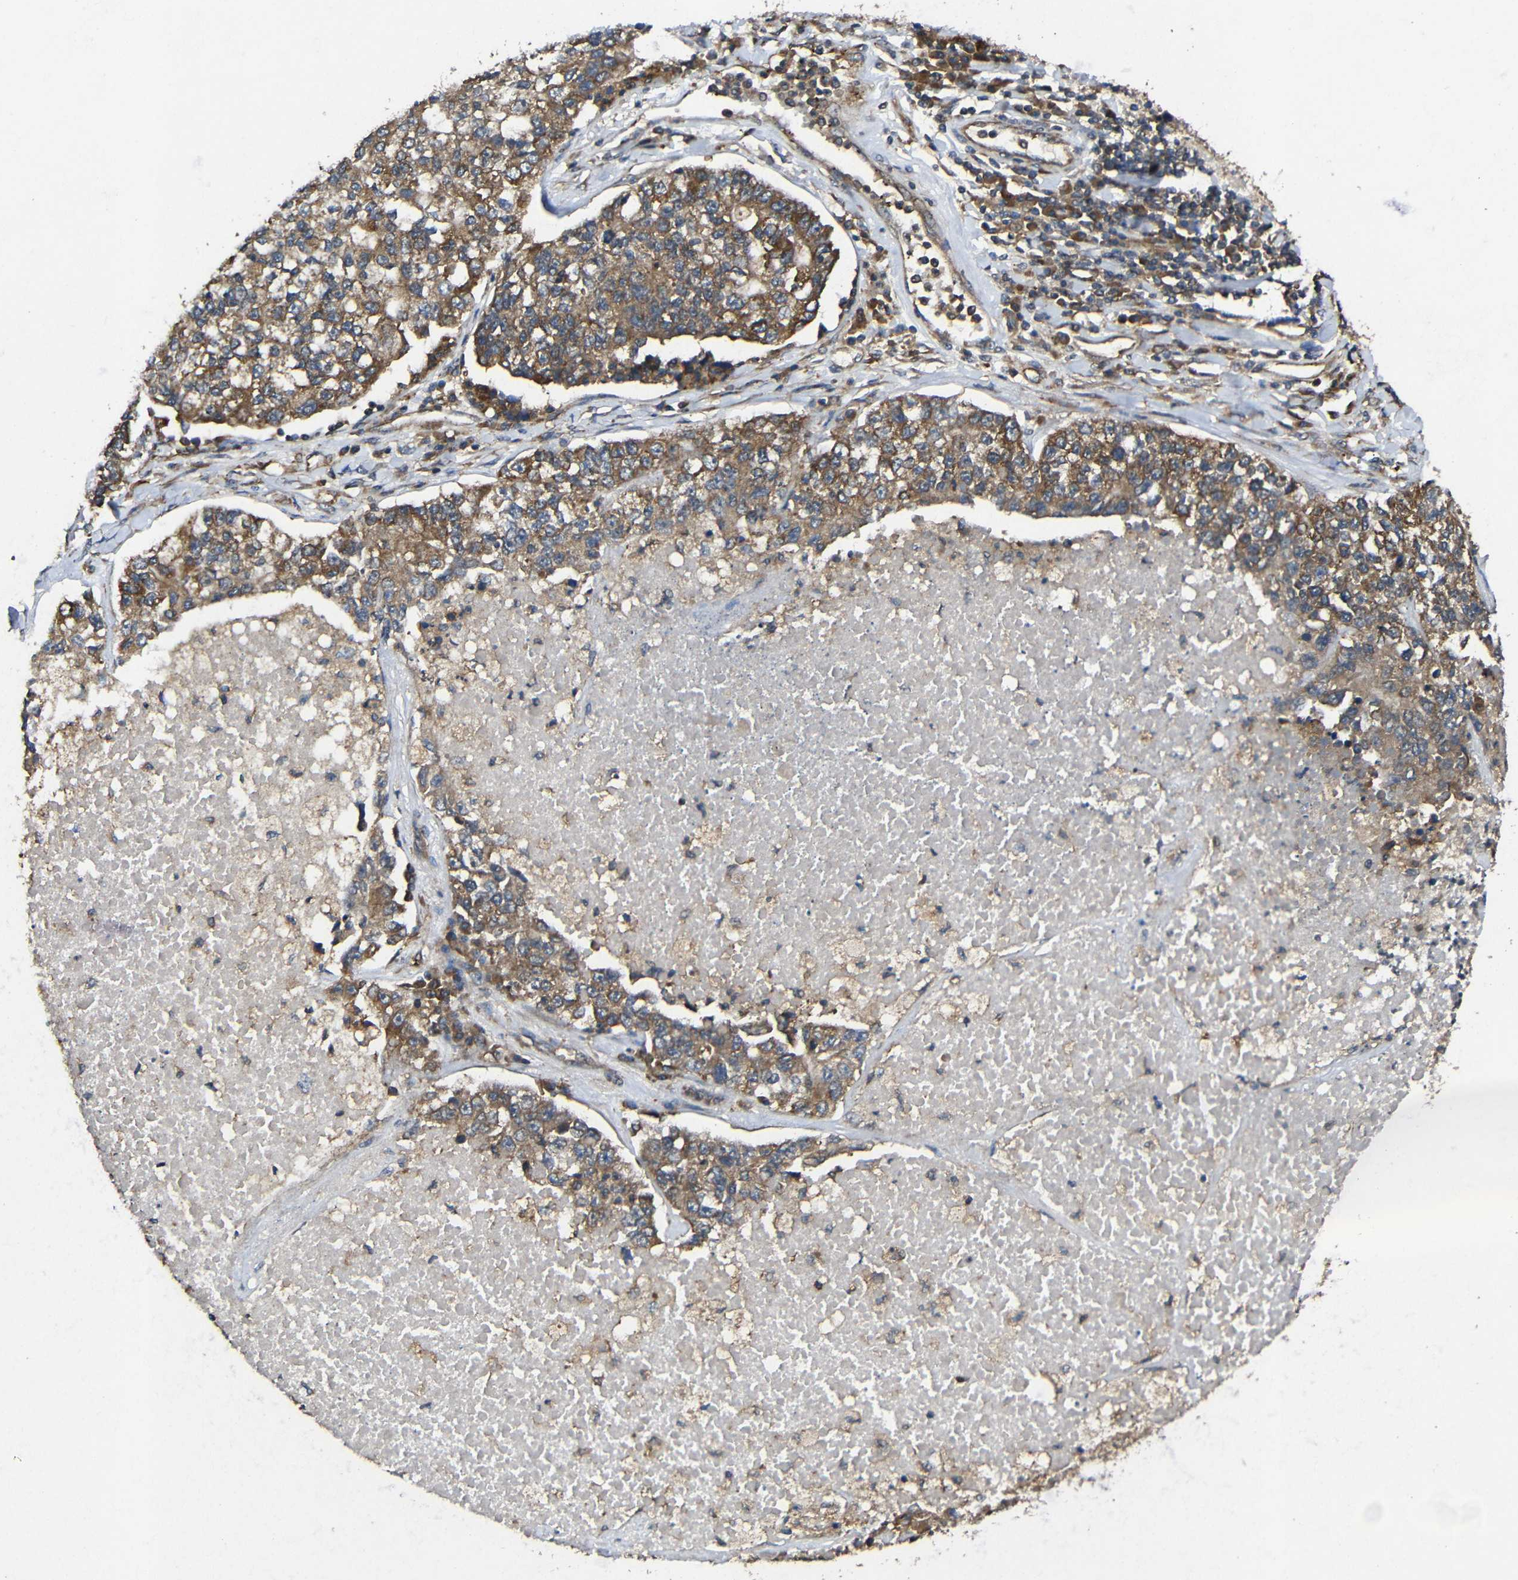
{"staining": {"intensity": "strong", "quantity": ">75%", "location": "cytoplasmic/membranous"}, "tissue": "lung cancer", "cell_type": "Tumor cells", "image_type": "cancer", "snomed": [{"axis": "morphology", "description": "Adenocarcinoma, NOS"}, {"axis": "topography", "description": "Lung"}], "caption": "This image shows immunohistochemistry (IHC) staining of lung adenocarcinoma, with high strong cytoplasmic/membranous expression in approximately >75% of tumor cells.", "gene": "EIF2S1", "patient": {"sex": "male", "age": 49}}